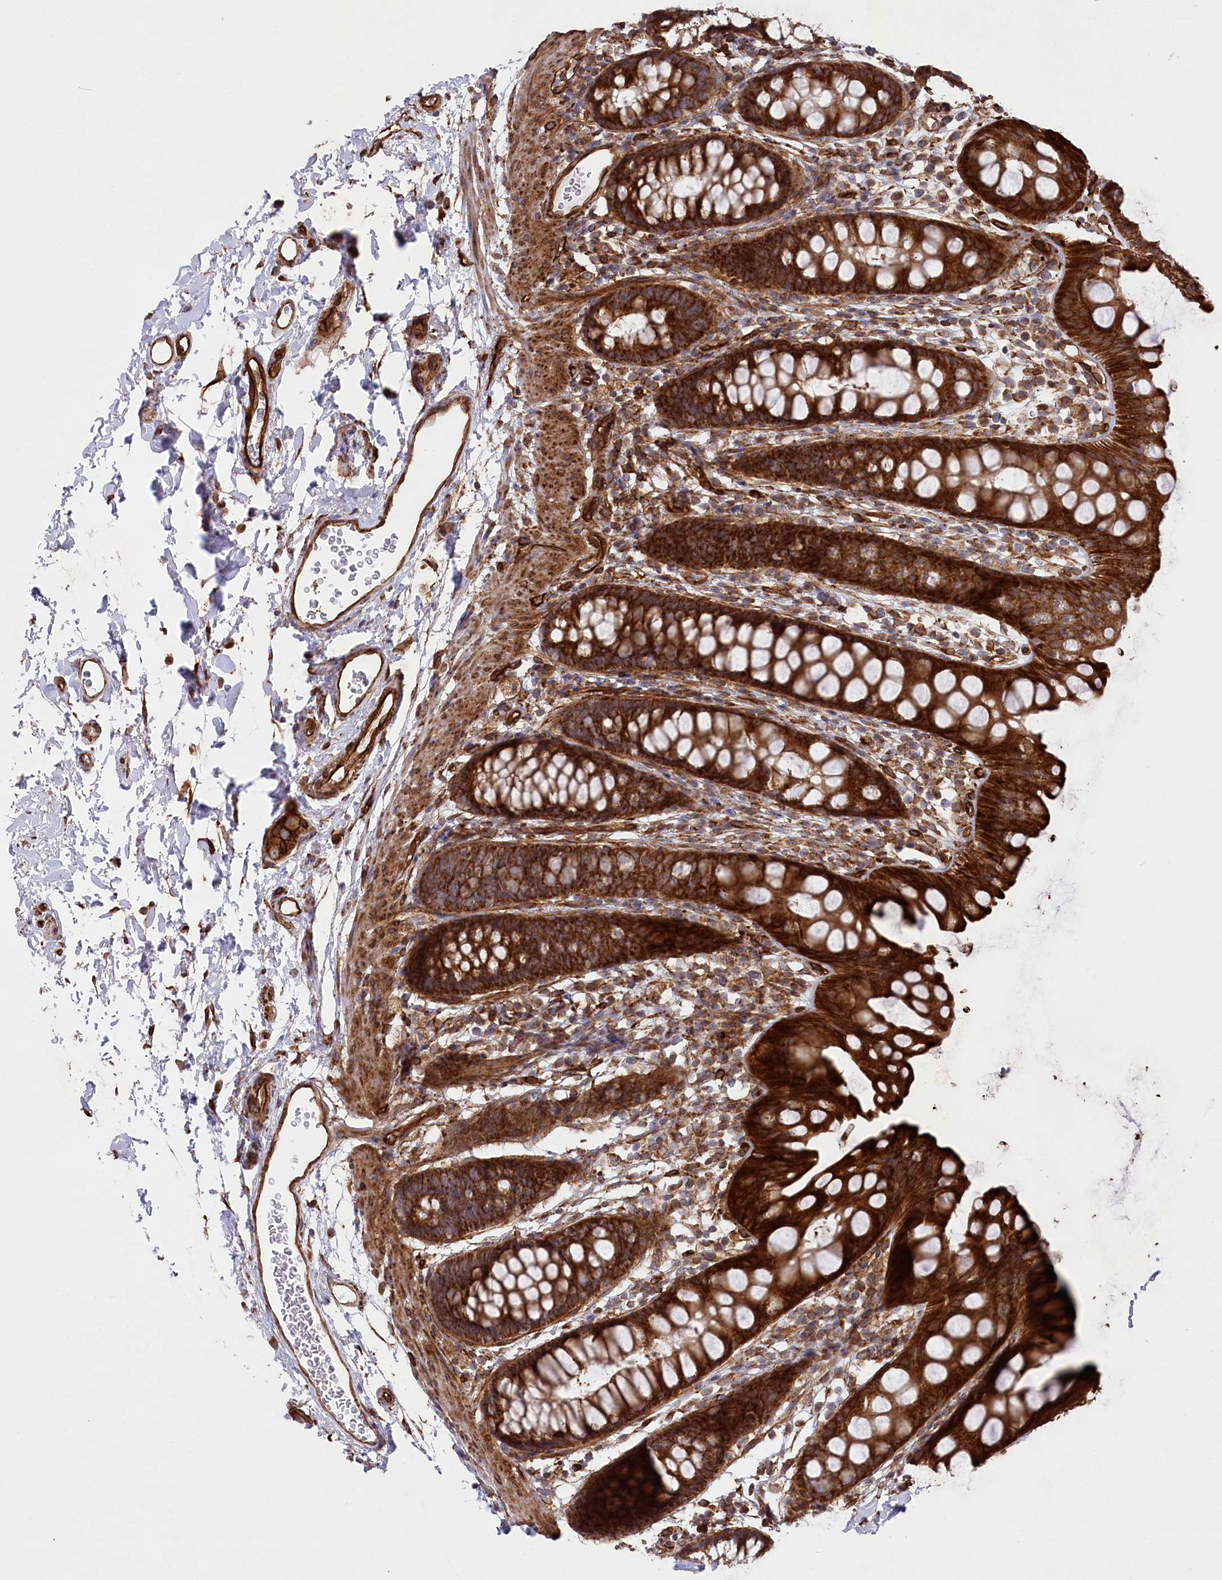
{"staining": {"intensity": "strong", "quantity": ">75%", "location": "cytoplasmic/membranous"}, "tissue": "rectum", "cell_type": "Glandular cells", "image_type": "normal", "snomed": [{"axis": "morphology", "description": "Normal tissue, NOS"}, {"axis": "topography", "description": "Rectum"}], "caption": "The photomicrograph reveals immunohistochemical staining of unremarkable rectum. There is strong cytoplasmic/membranous expression is identified in approximately >75% of glandular cells. (IHC, brightfield microscopy, high magnification).", "gene": "MTPAP", "patient": {"sex": "female", "age": 65}}